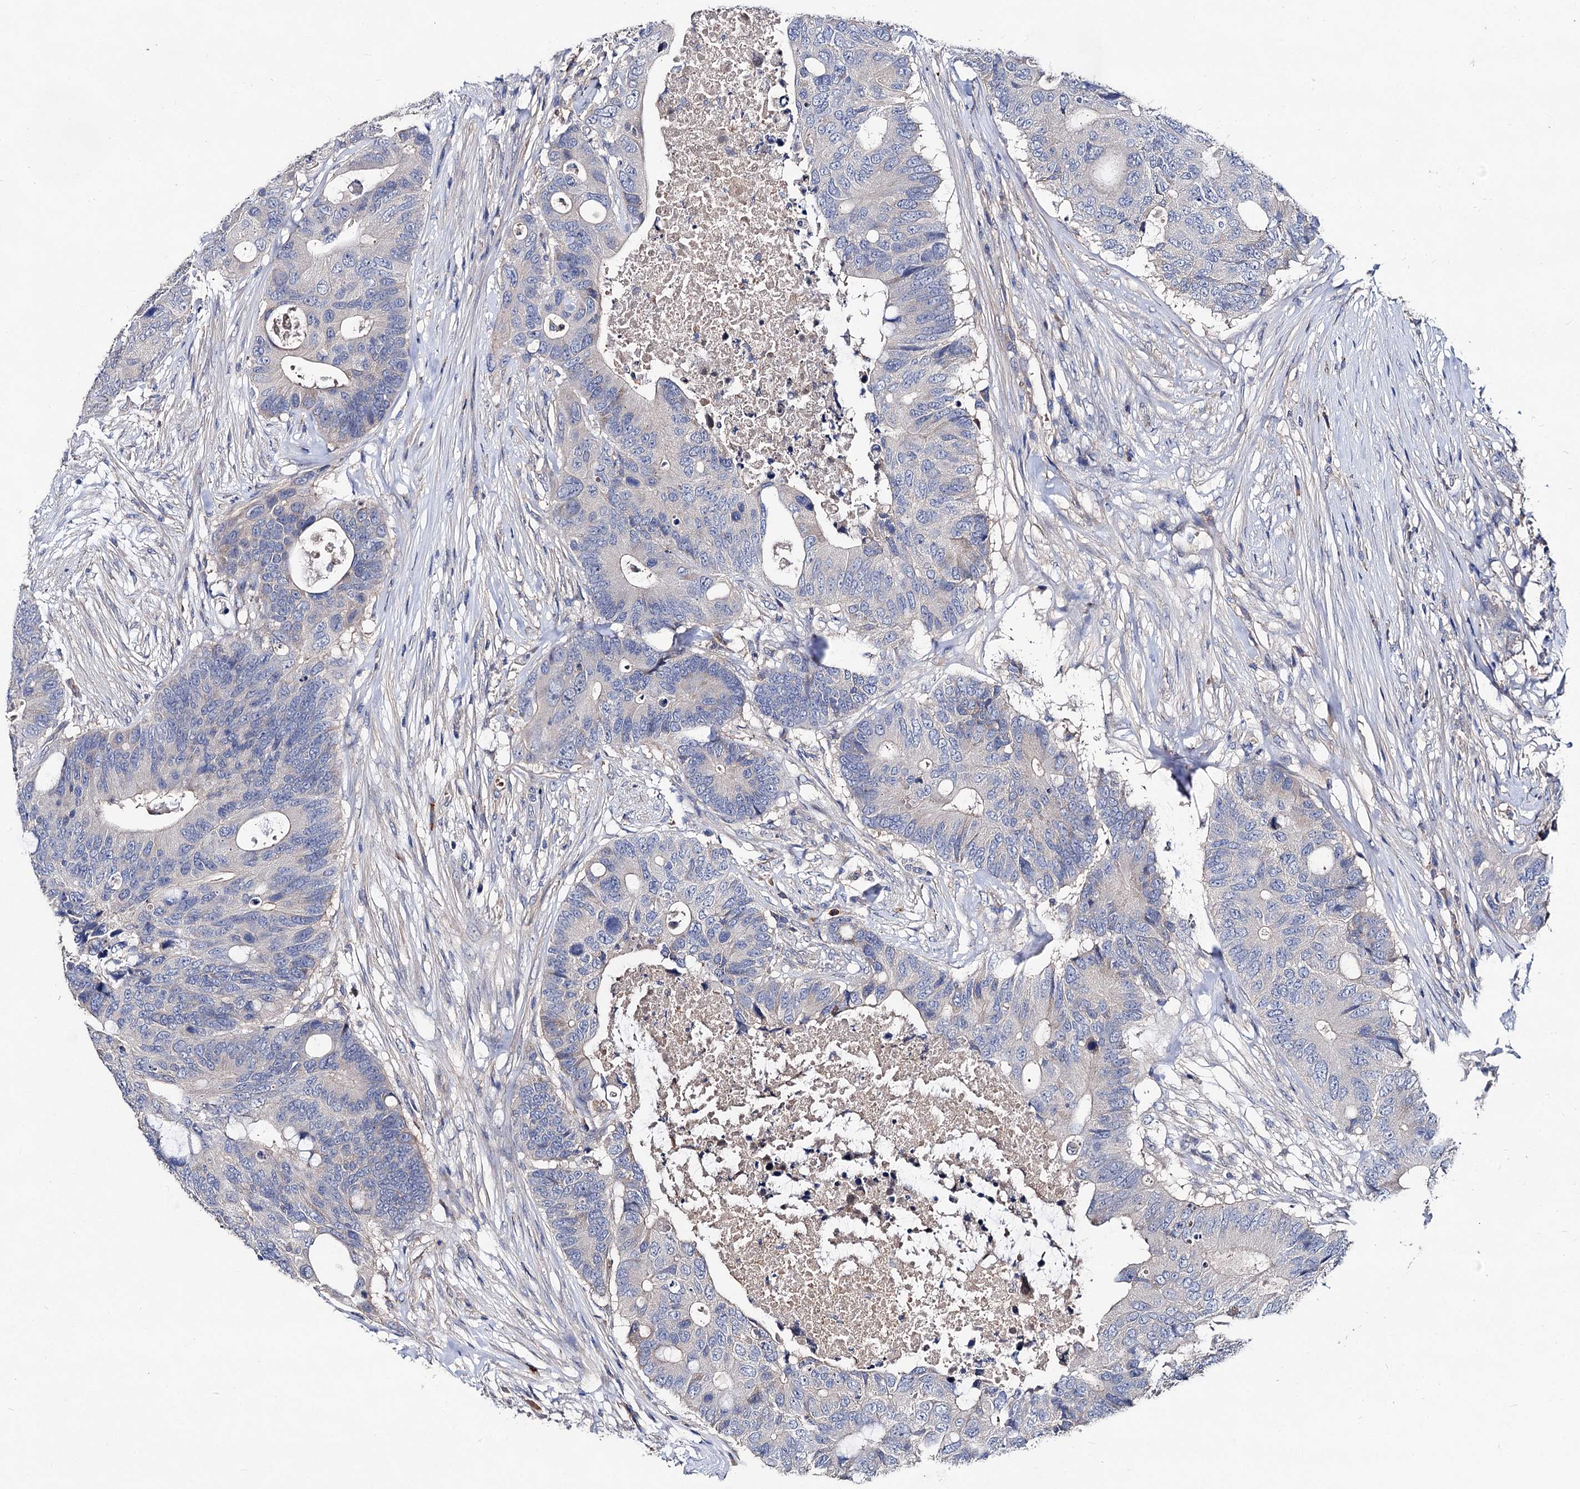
{"staining": {"intensity": "negative", "quantity": "none", "location": "none"}, "tissue": "colorectal cancer", "cell_type": "Tumor cells", "image_type": "cancer", "snomed": [{"axis": "morphology", "description": "Adenocarcinoma, NOS"}, {"axis": "topography", "description": "Colon"}], "caption": "High magnification brightfield microscopy of colorectal cancer stained with DAB (brown) and counterstained with hematoxylin (blue): tumor cells show no significant expression.", "gene": "HVCN1", "patient": {"sex": "male", "age": 71}}